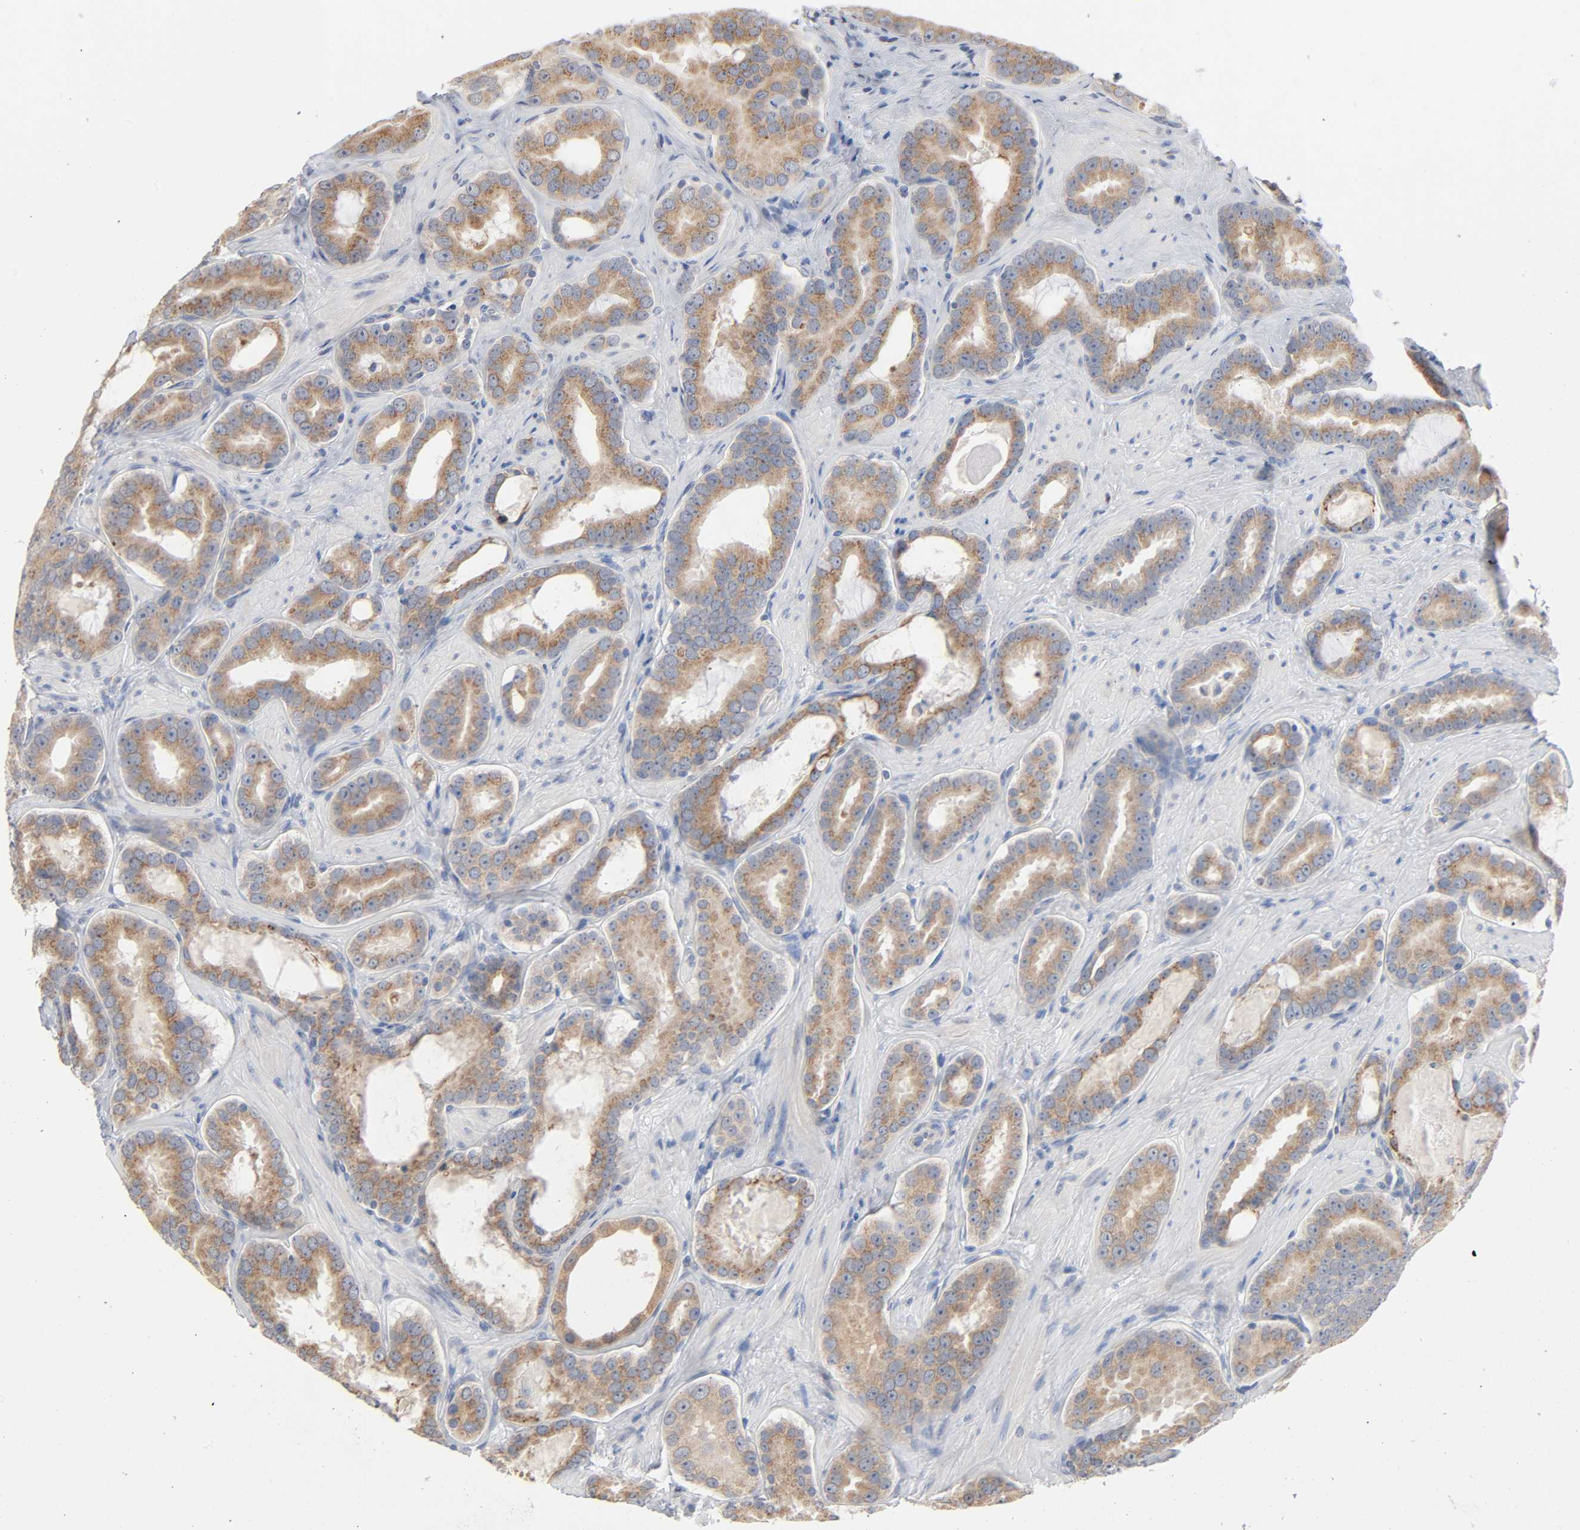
{"staining": {"intensity": "moderate", "quantity": ">75%", "location": "cytoplasmic/membranous"}, "tissue": "prostate cancer", "cell_type": "Tumor cells", "image_type": "cancer", "snomed": [{"axis": "morphology", "description": "Adenocarcinoma, Low grade"}, {"axis": "topography", "description": "Prostate"}], "caption": "Approximately >75% of tumor cells in human adenocarcinoma (low-grade) (prostate) display moderate cytoplasmic/membranous protein expression as visualized by brown immunohistochemical staining.", "gene": "AK7", "patient": {"sex": "male", "age": 59}}